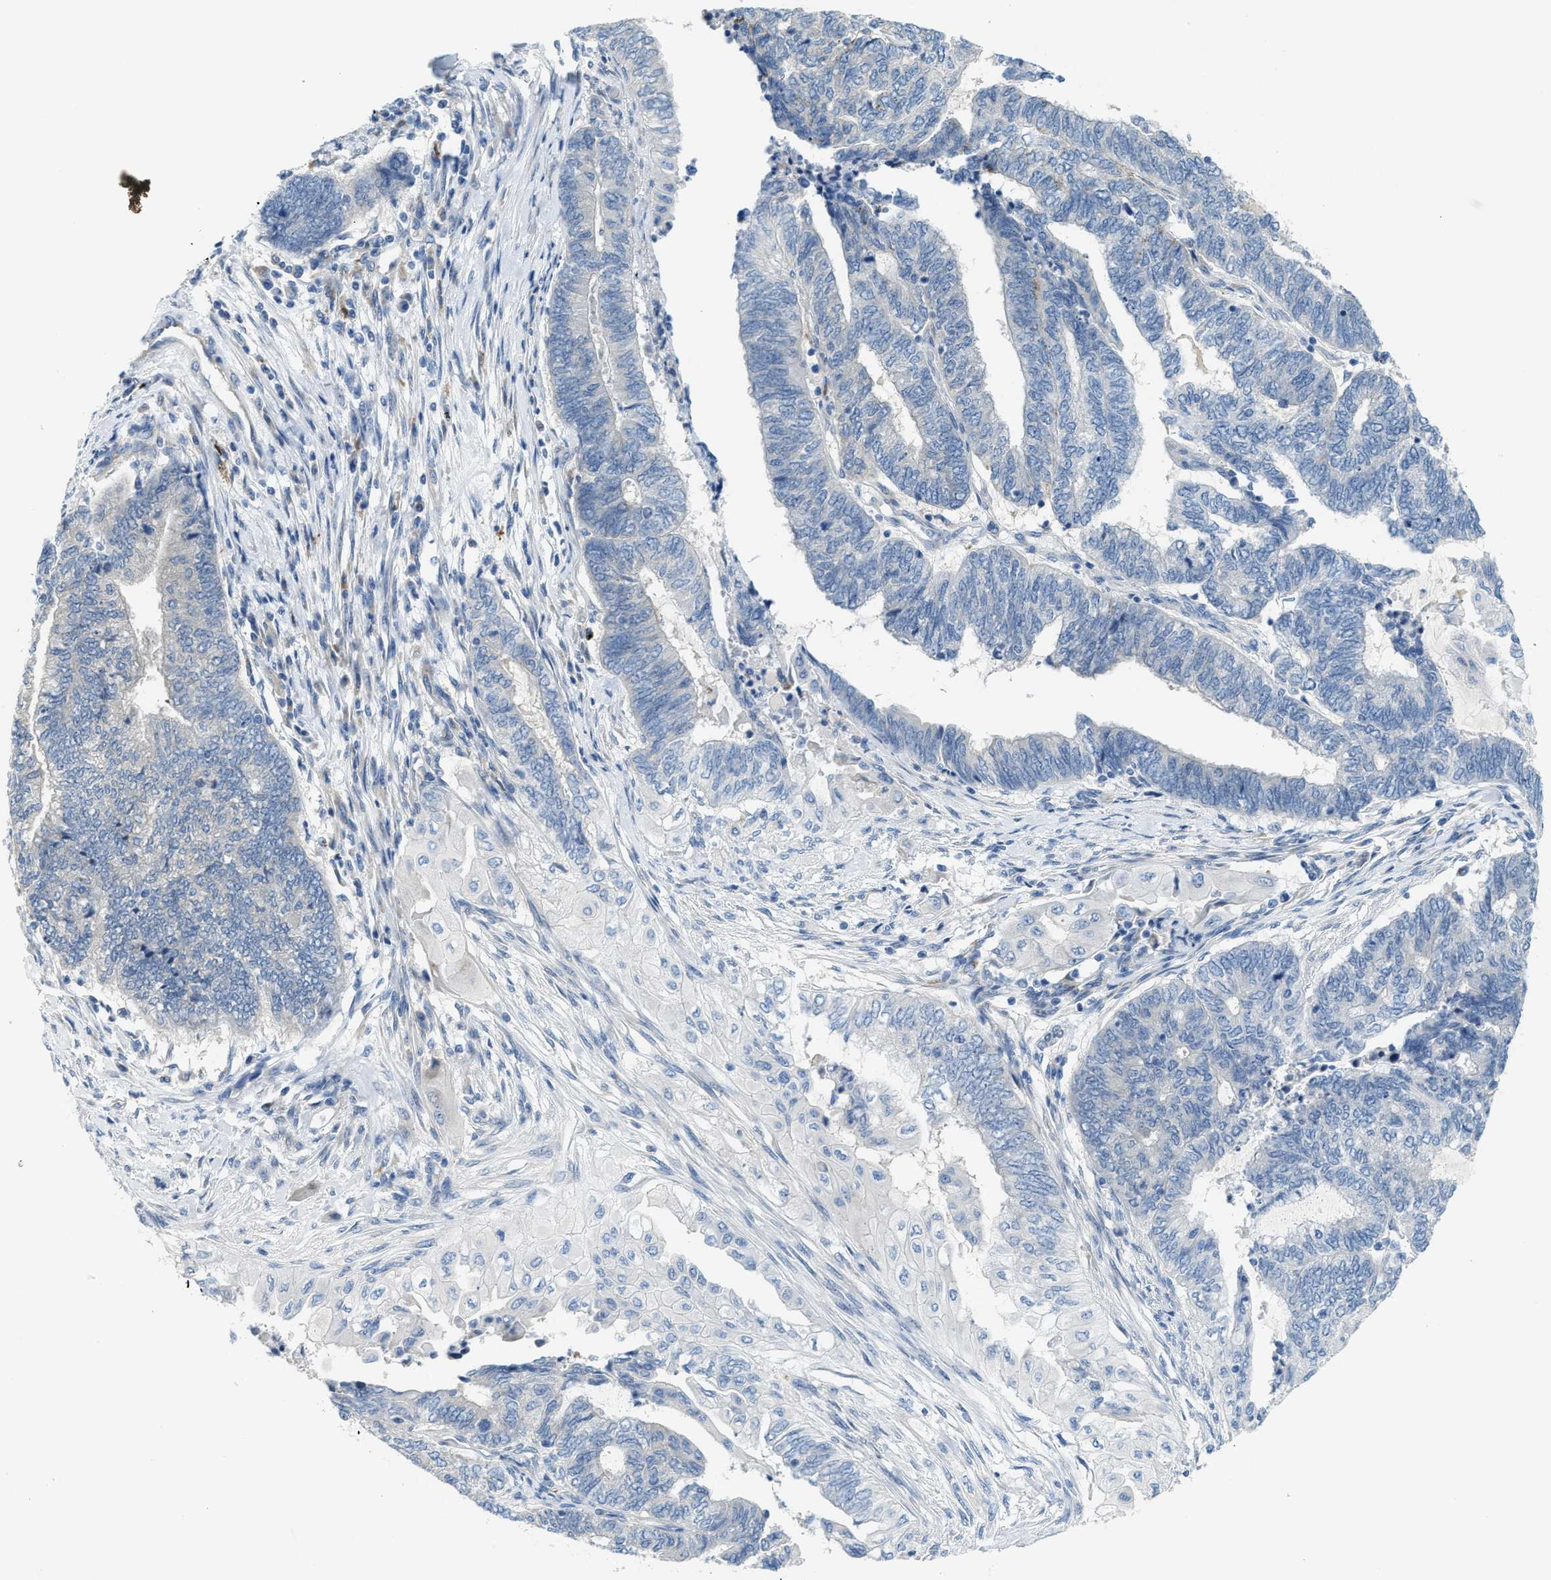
{"staining": {"intensity": "negative", "quantity": "none", "location": "none"}, "tissue": "endometrial cancer", "cell_type": "Tumor cells", "image_type": "cancer", "snomed": [{"axis": "morphology", "description": "Adenocarcinoma, NOS"}, {"axis": "topography", "description": "Uterus"}, {"axis": "topography", "description": "Endometrium"}], "caption": "Image shows no protein staining in tumor cells of endometrial cancer (adenocarcinoma) tissue.", "gene": "KLHDC10", "patient": {"sex": "female", "age": 70}}